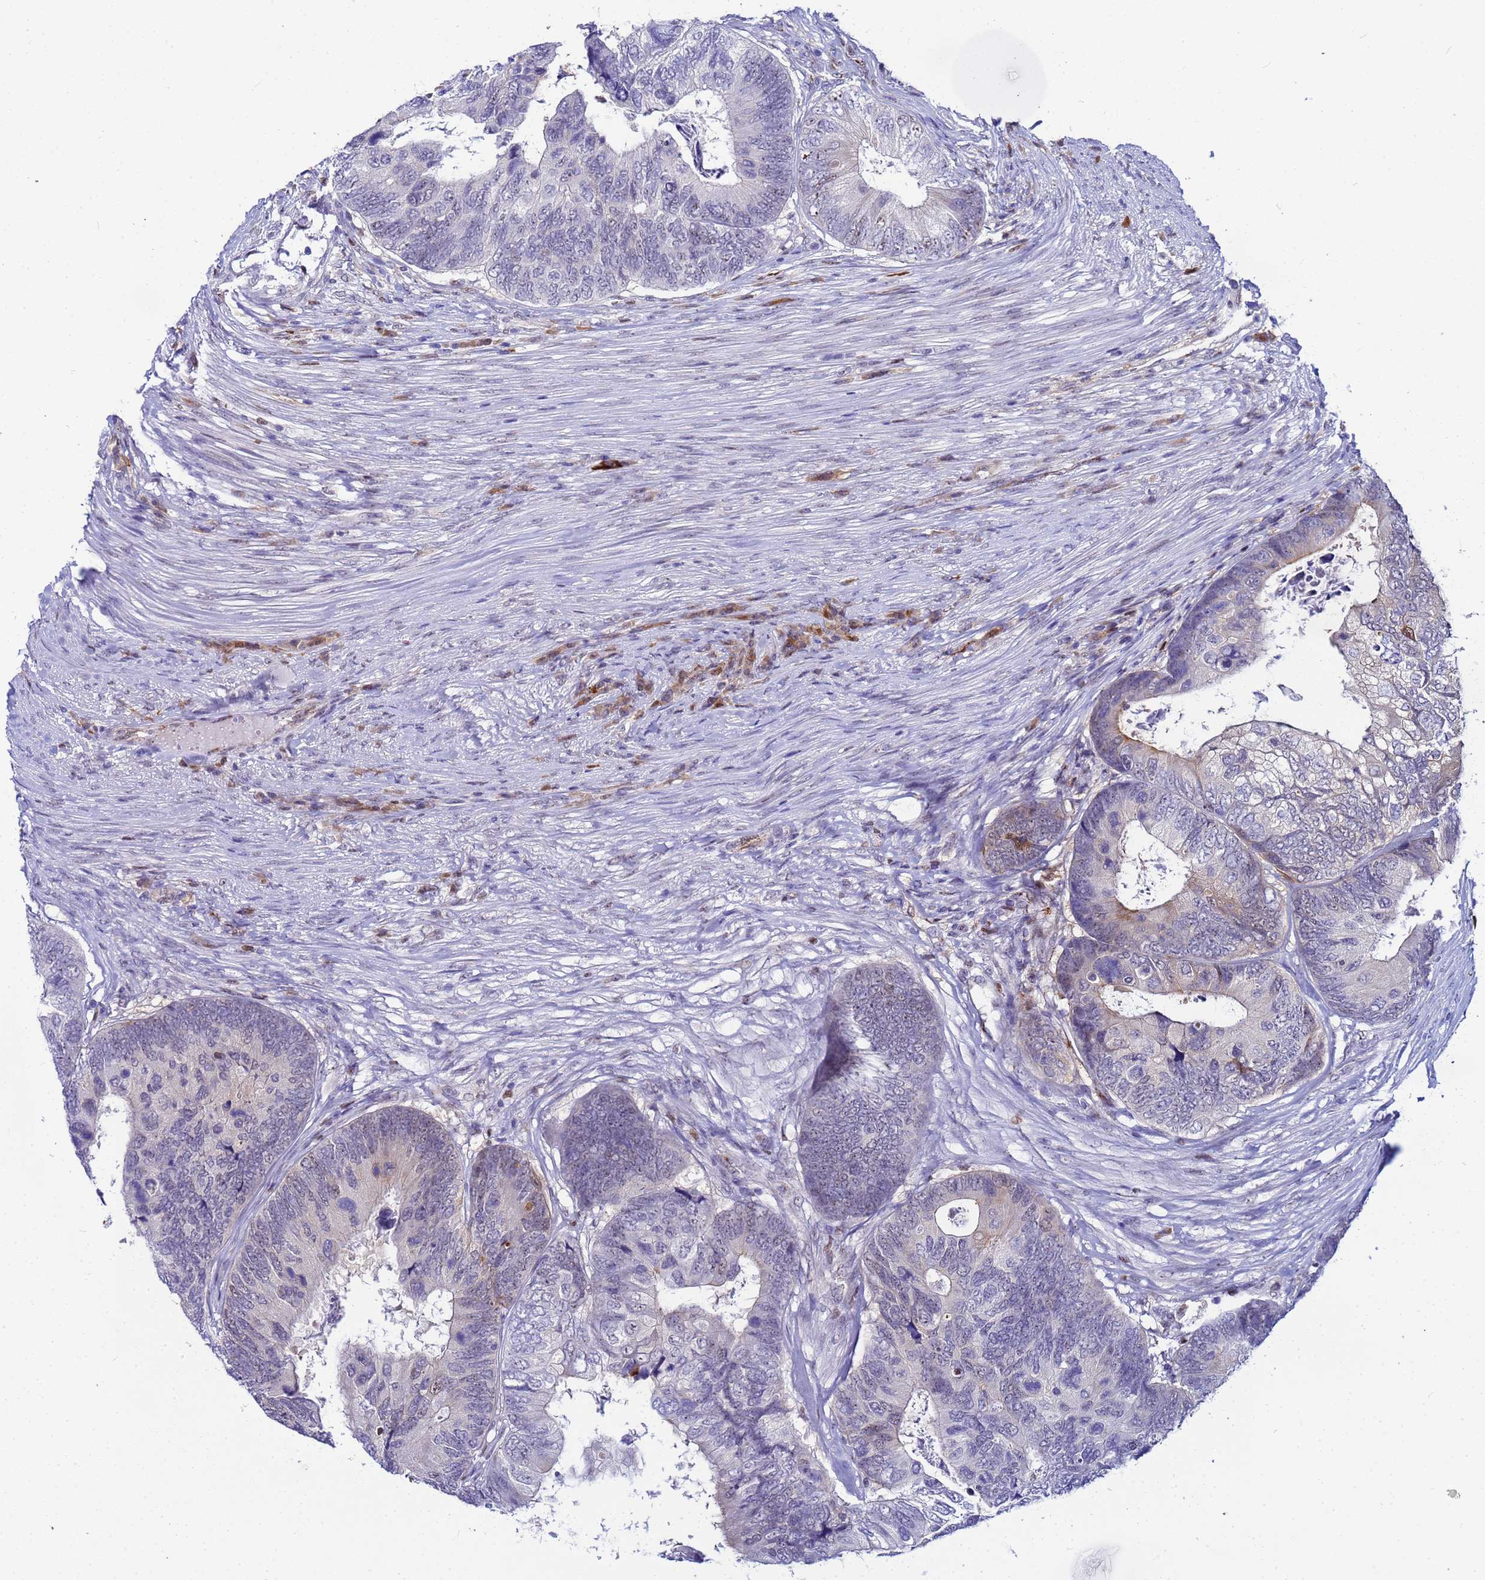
{"staining": {"intensity": "moderate", "quantity": "<25%", "location": "cytoplasmic/membranous"}, "tissue": "colorectal cancer", "cell_type": "Tumor cells", "image_type": "cancer", "snomed": [{"axis": "morphology", "description": "Adenocarcinoma, NOS"}, {"axis": "topography", "description": "Colon"}], "caption": "Approximately <25% of tumor cells in adenocarcinoma (colorectal) show moderate cytoplasmic/membranous protein positivity as visualized by brown immunohistochemical staining.", "gene": "SLC25A37", "patient": {"sex": "female", "age": 67}}